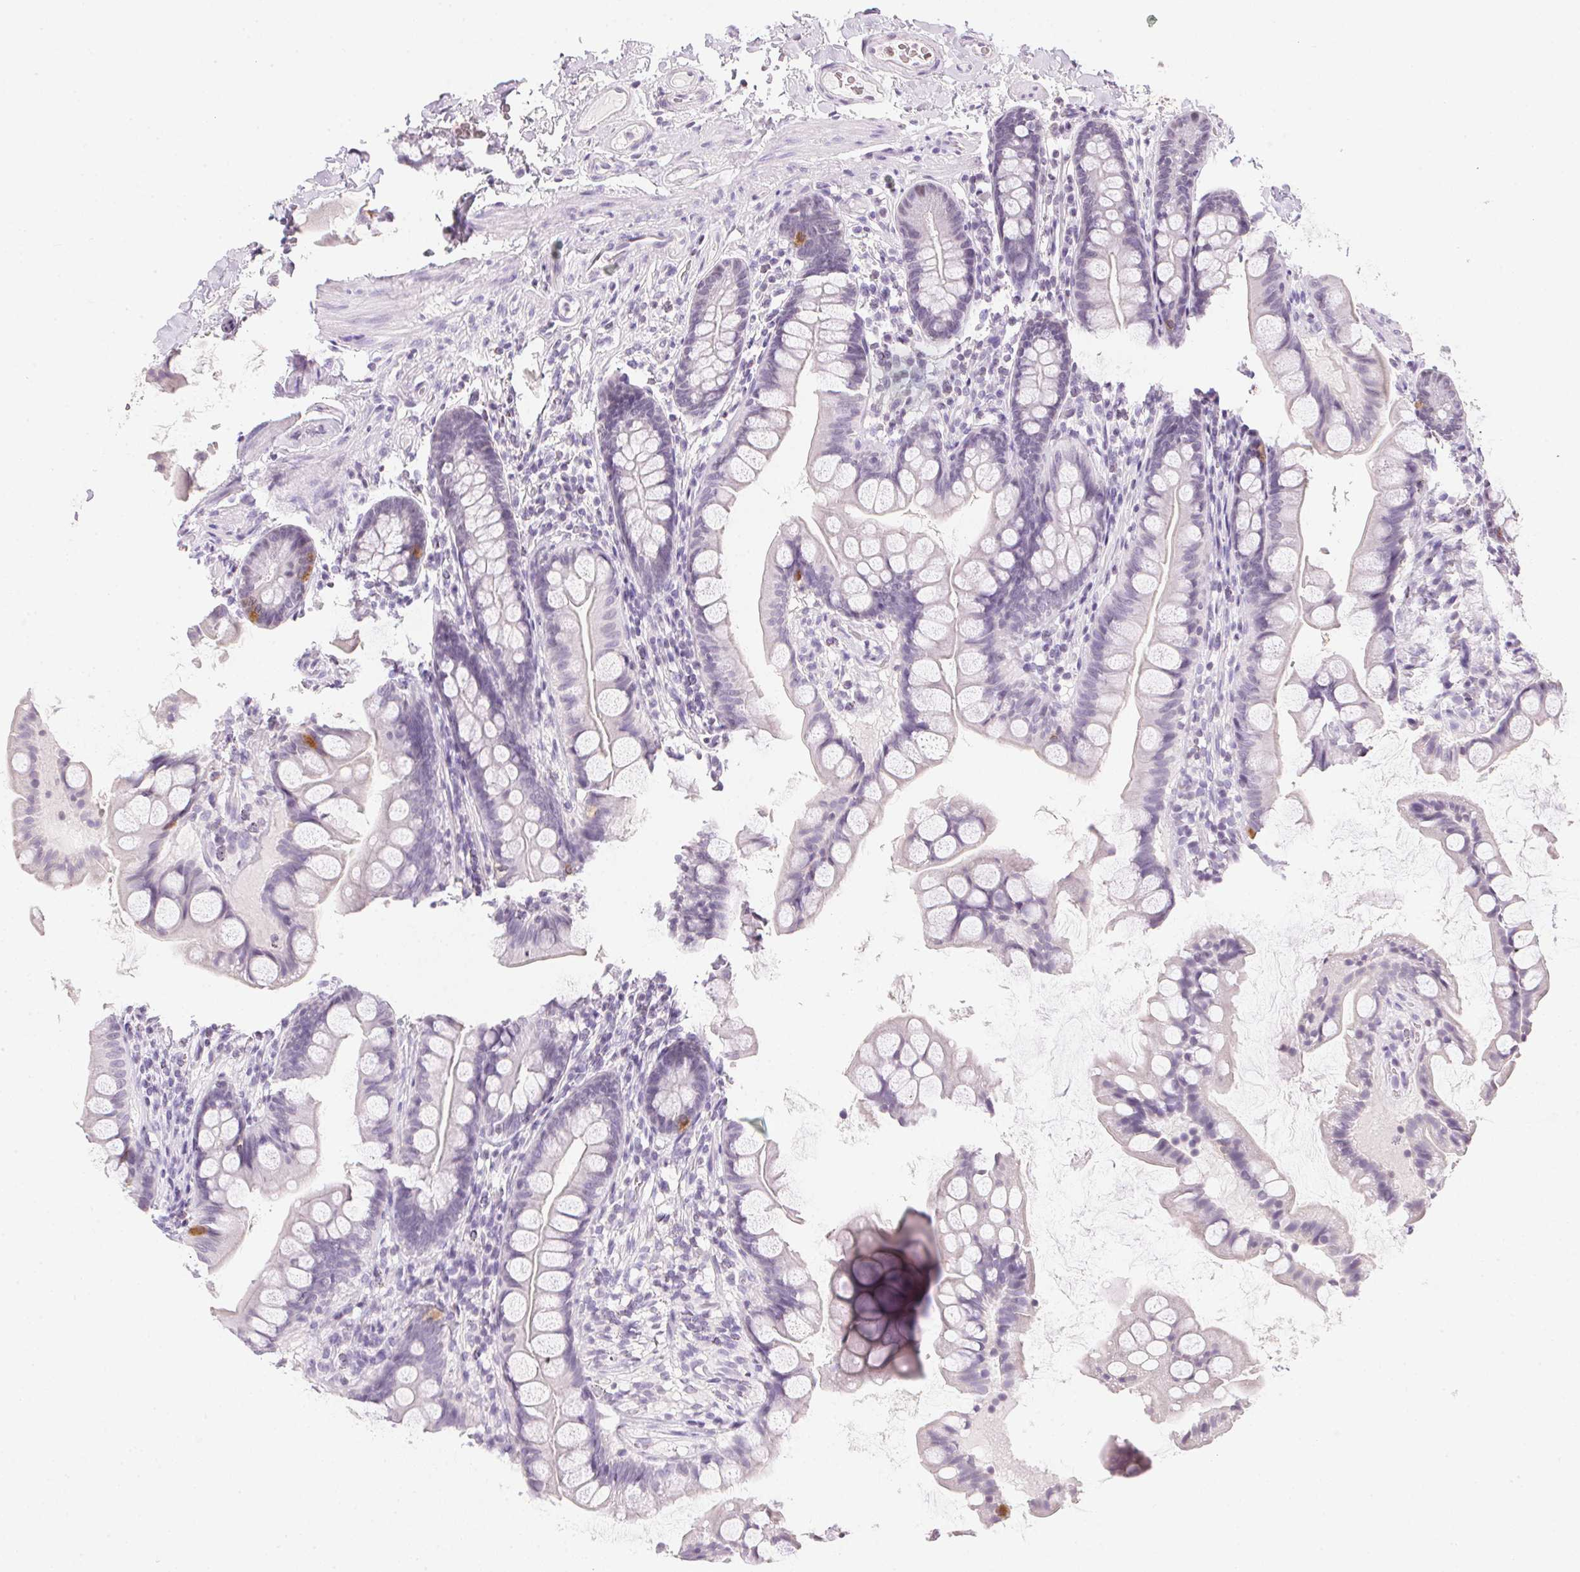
{"staining": {"intensity": "moderate", "quantity": "<25%", "location": "cytoplasmic/membranous,nuclear"}, "tissue": "small intestine", "cell_type": "Glandular cells", "image_type": "normal", "snomed": [{"axis": "morphology", "description": "Normal tissue, NOS"}, {"axis": "topography", "description": "Small intestine"}], "caption": "Small intestine stained with a brown dye shows moderate cytoplasmic/membranous,nuclear positive staining in about <25% of glandular cells.", "gene": "PRL", "patient": {"sex": "male", "age": 70}}